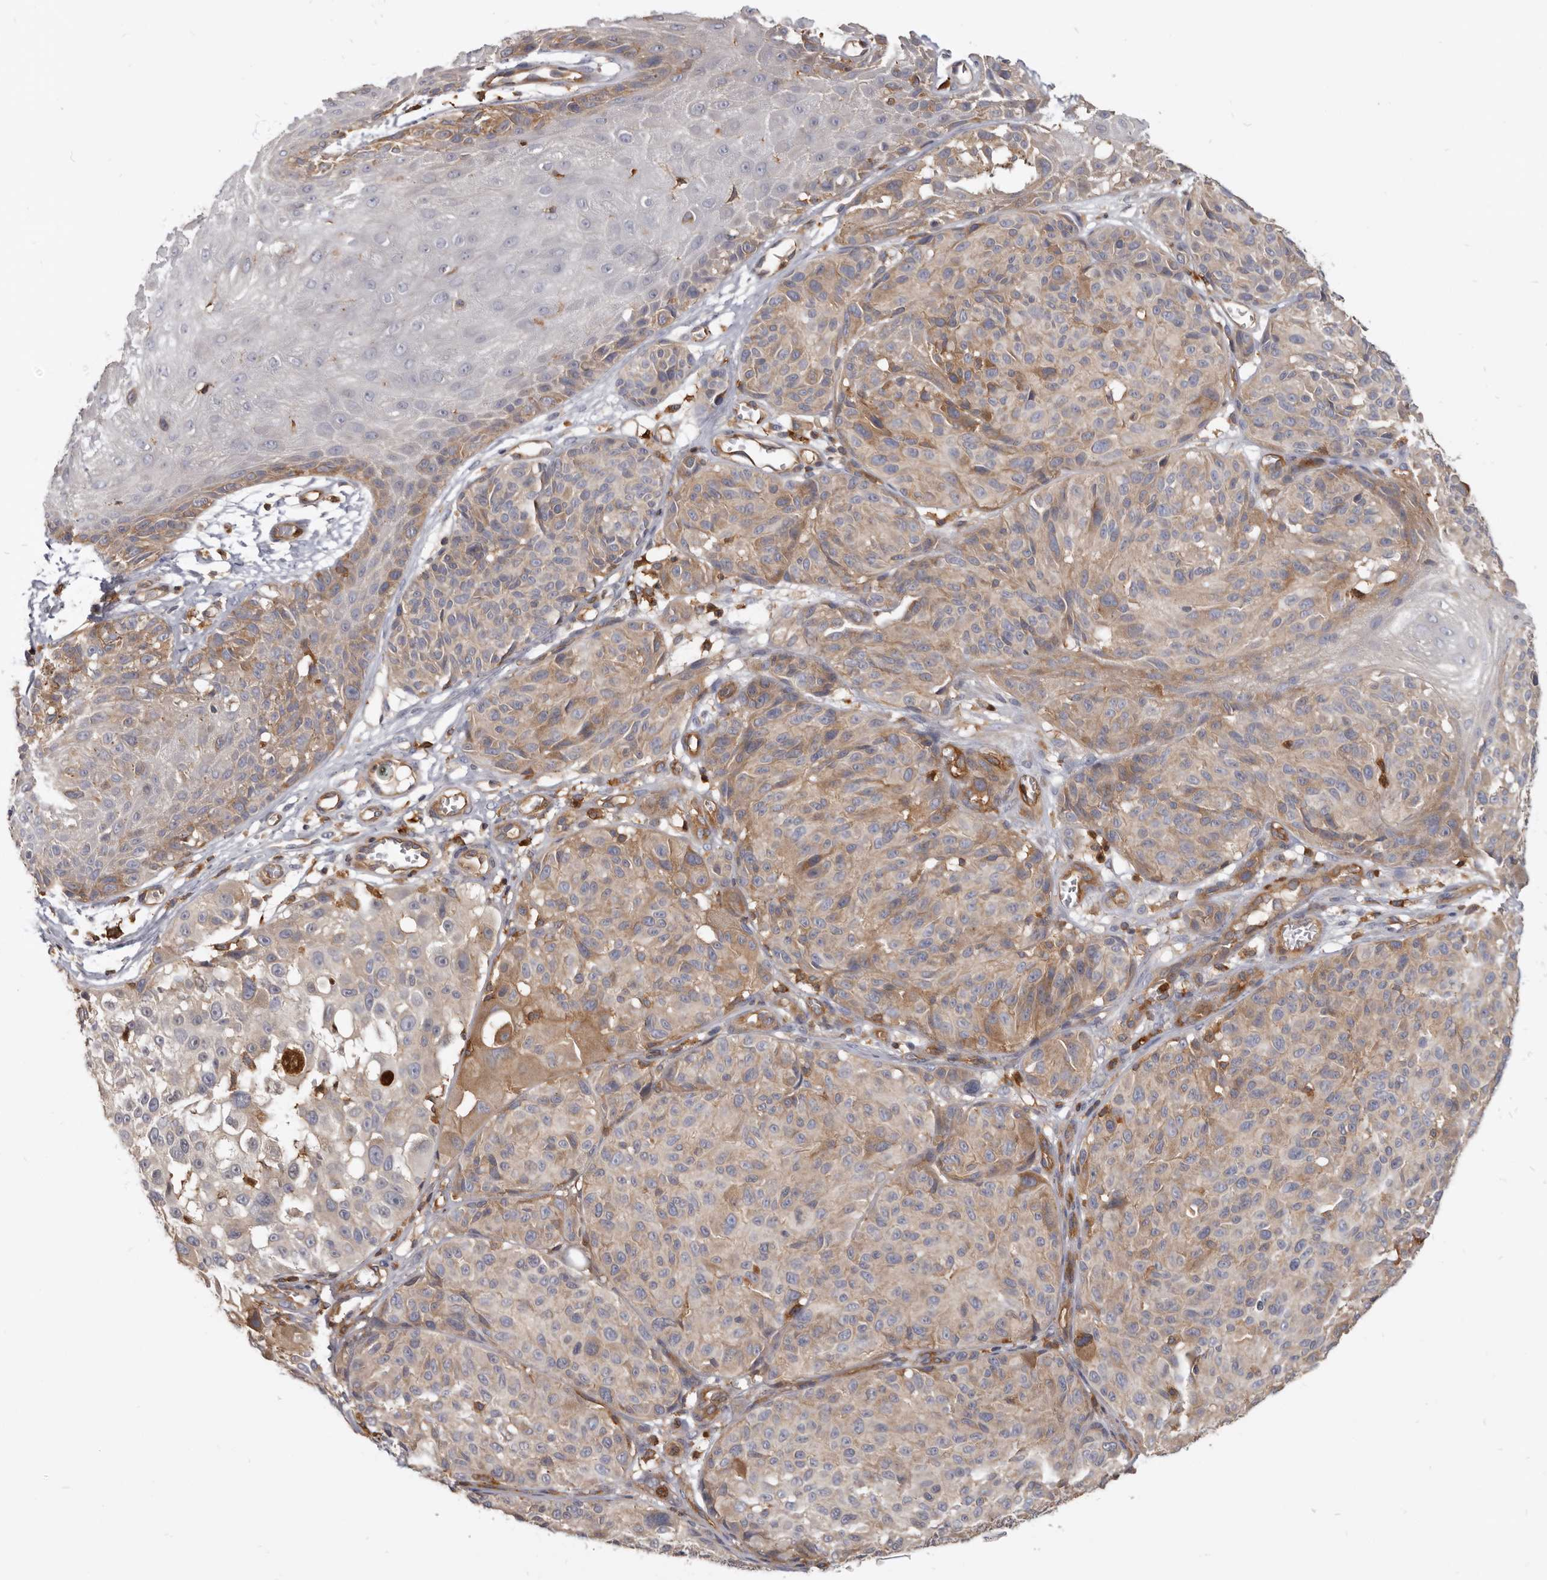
{"staining": {"intensity": "weak", "quantity": "25%-75%", "location": "cytoplasmic/membranous"}, "tissue": "melanoma", "cell_type": "Tumor cells", "image_type": "cancer", "snomed": [{"axis": "morphology", "description": "Malignant melanoma, NOS"}, {"axis": "topography", "description": "Skin"}], "caption": "Tumor cells exhibit weak cytoplasmic/membranous positivity in approximately 25%-75% of cells in melanoma. (DAB (3,3'-diaminobenzidine) IHC with brightfield microscopy, high magnification).", "gene": "CBL", "patient": {"sex": "male", "age": 83}}